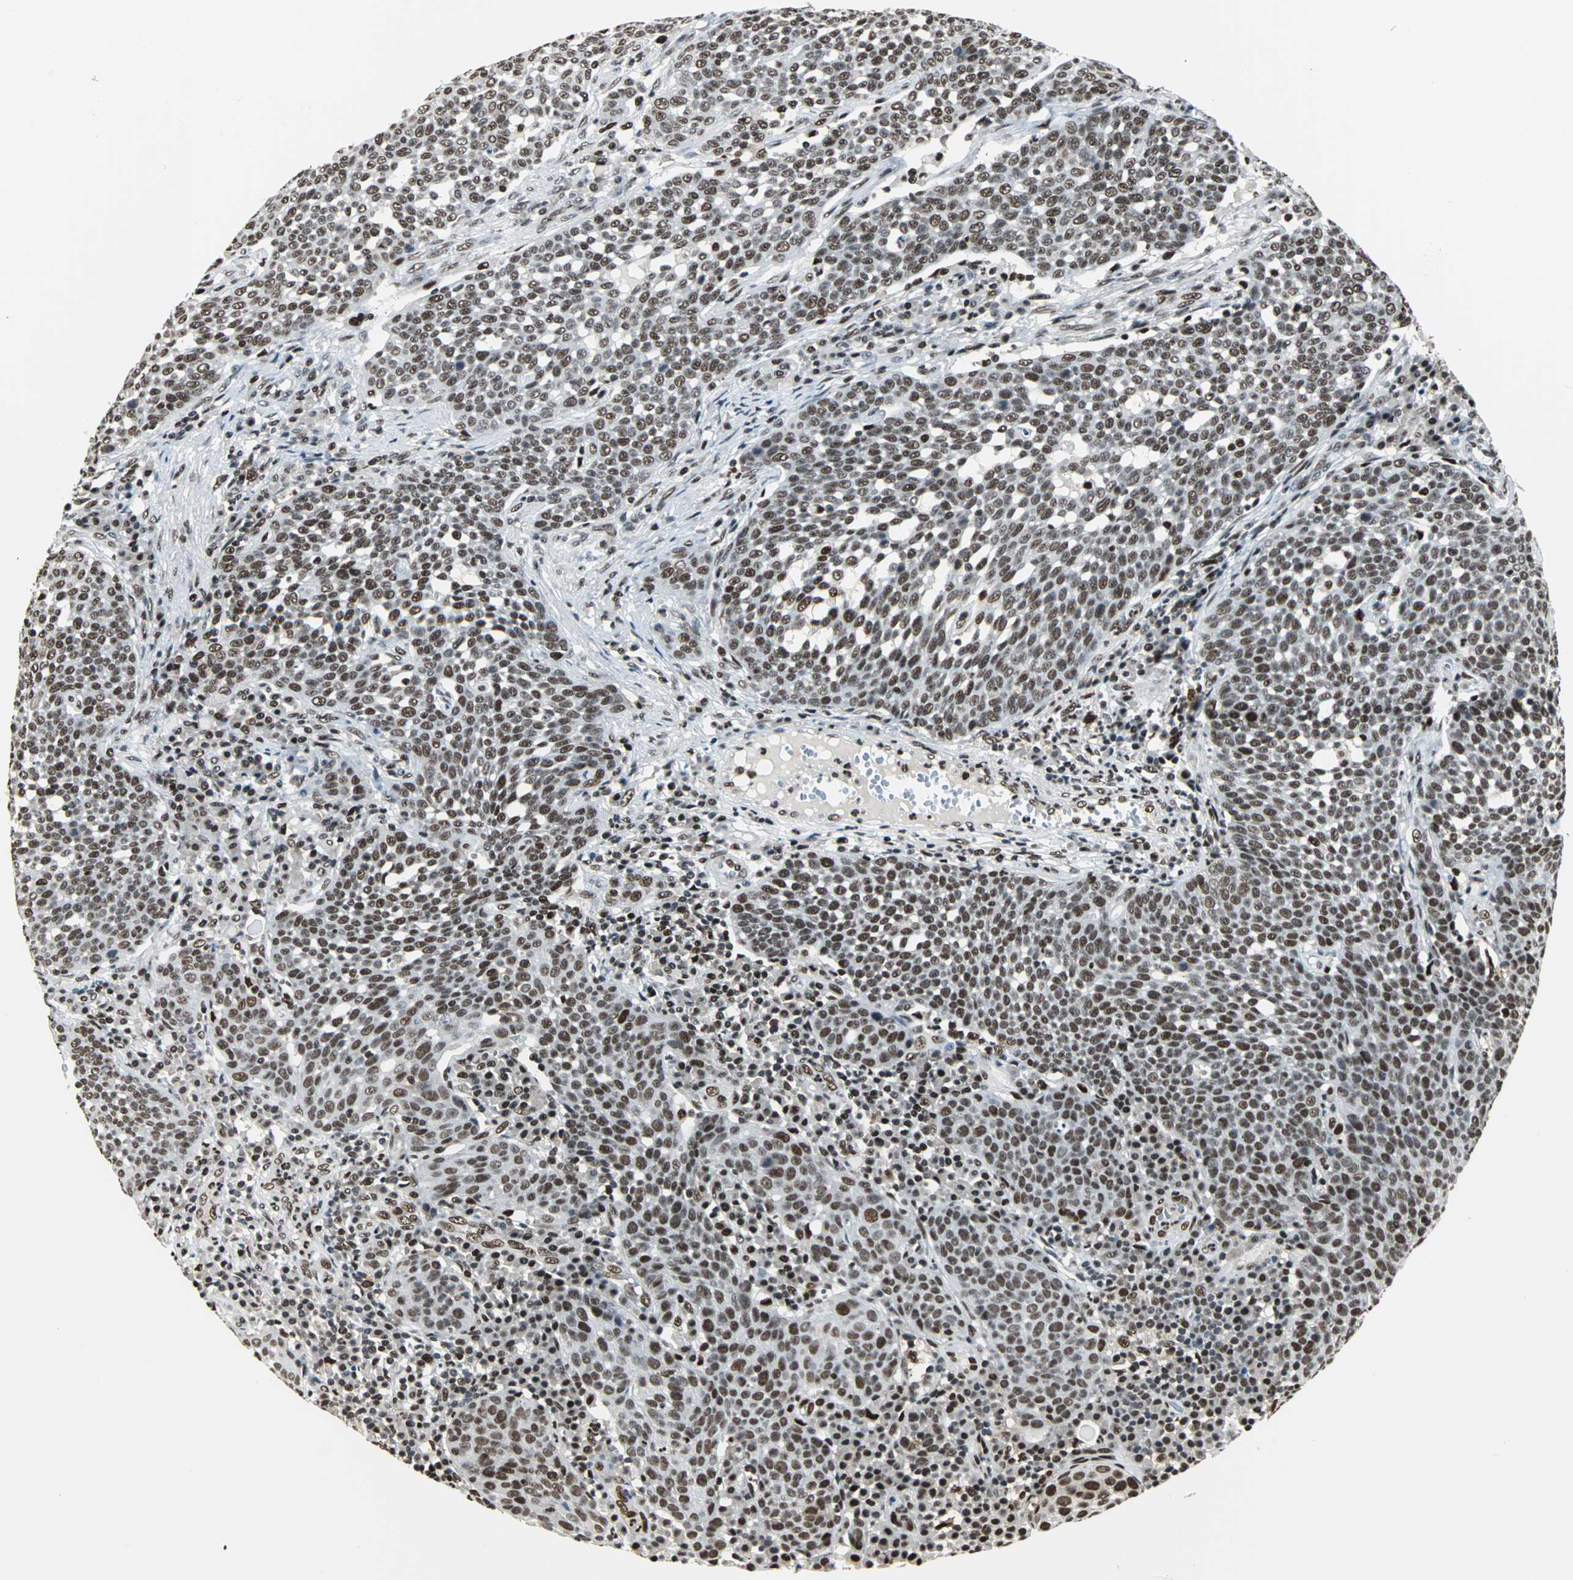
{"staining": {"intensity": "strong", "quantity": ">75%", "location": "nuclear"}, "tissue": "cervical cancer", "cell_type": "Tumor cells", "image_type": "cancer", "snomed": [{"axis": "morphology", "description": "Squamous cell carcinoma, NOS"}, {"axis": "topography", "description": "Cervix"}], "caption": "There is high levels of strong nuclear staining in tumor cells of cervical squamous cell carcinoma, as demonstrated by immunohistochemical staining (brown color).", "gene": "XRCC4", "patient": {"sex": "female", "age": 34}}